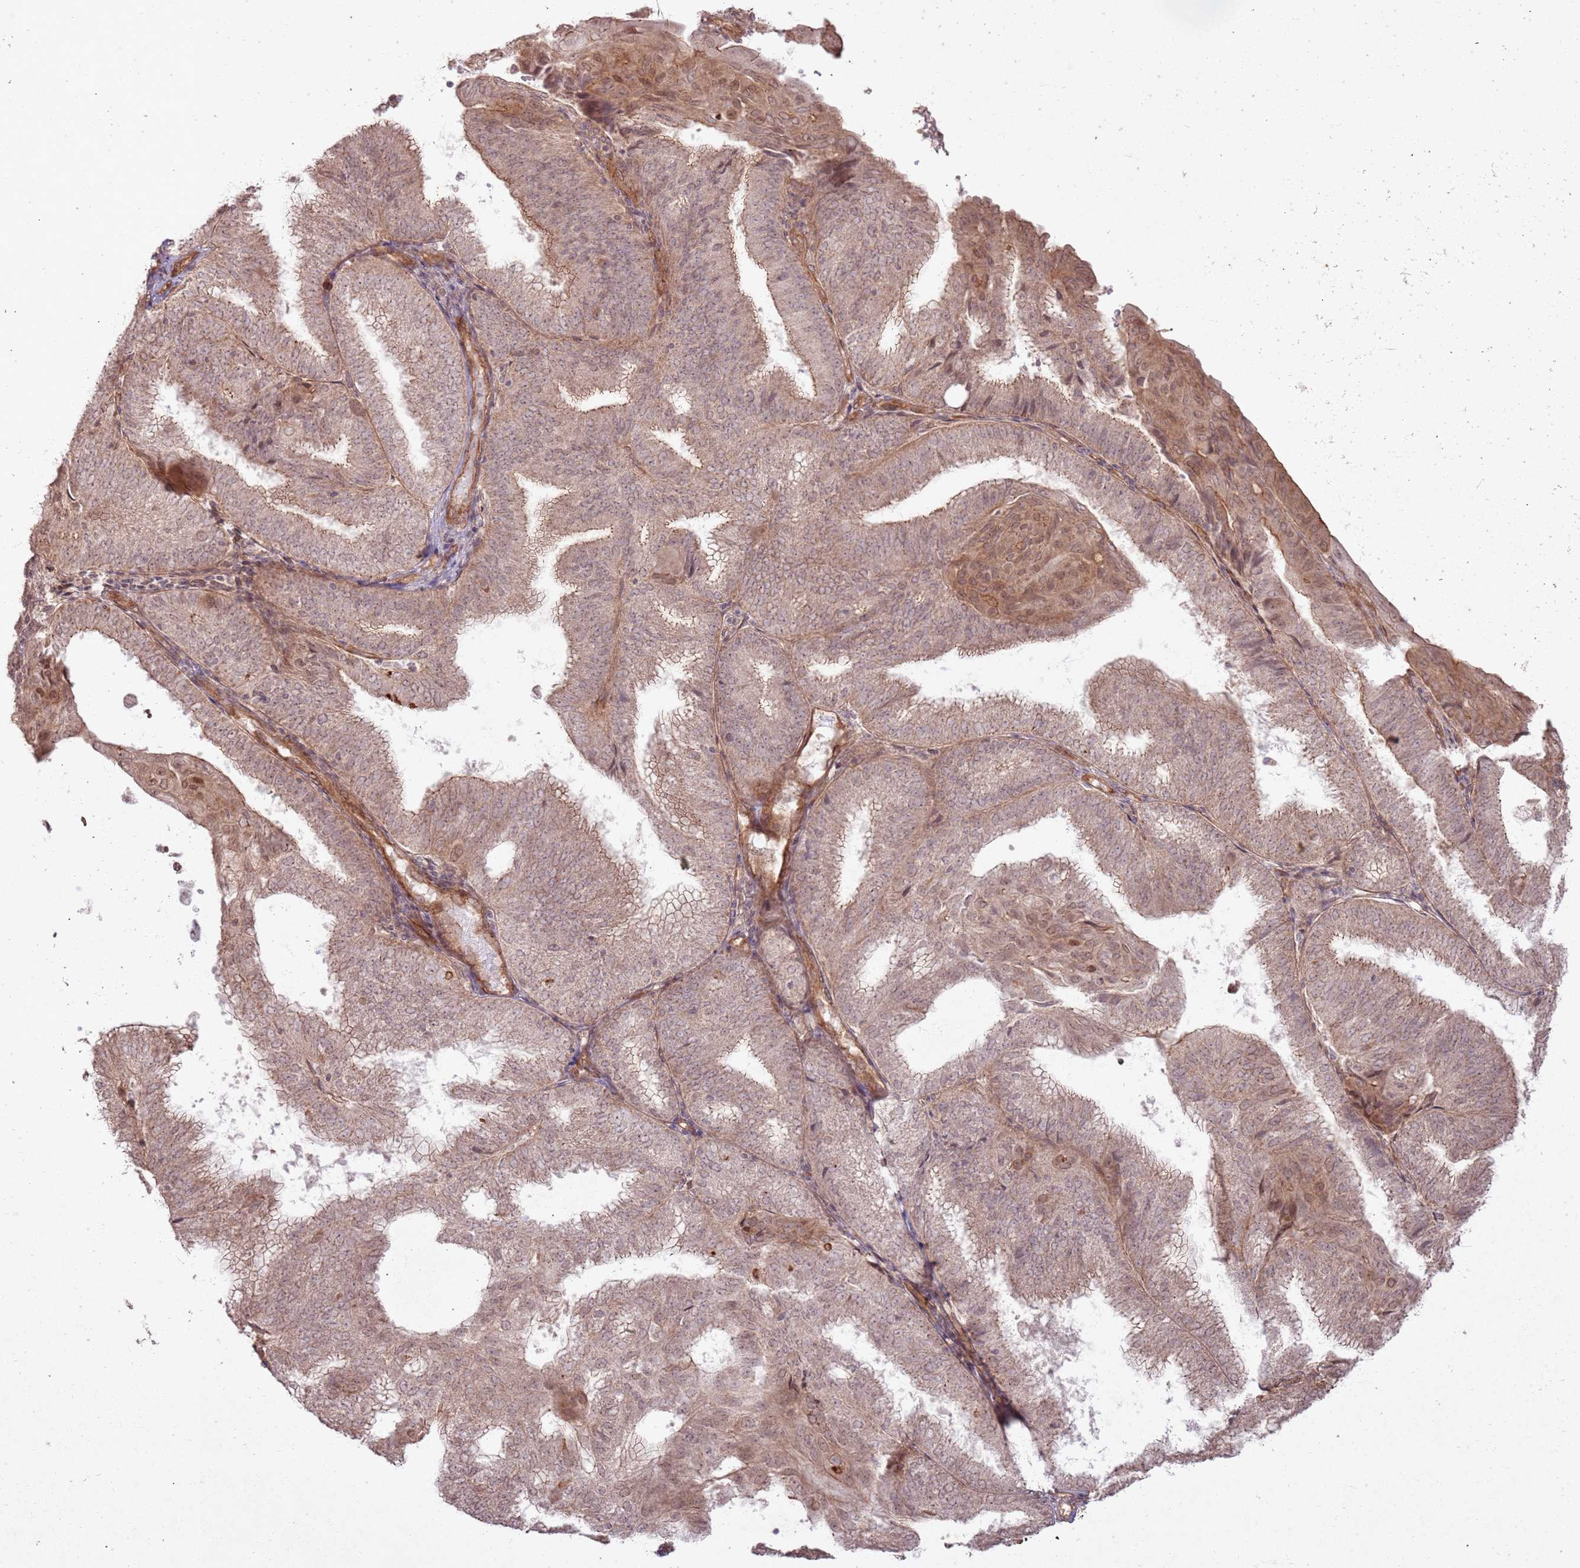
{"staining": {"intensity": "moderate", "quantity": ">75%", "location": "cytoplasmic/membranous,nuclear"}, "tissue": "endometrial cancer", "cell_type": "Tumor cells", "image_type": "cancer", "snomed": [{"axis": "morphology", "description": "Adenocarcinoma, NOS"}, {"axis": "topography", "description": "Endometrium"}], "caption": "Endometrial adenocarcinoma was stained to show a protein in brown. There is medium levels of moderate cytoplasmic/membranous and nuclear staining in approximately >75% of tumor cells. (DAB (3,3'-diaminobenzidine) IHC with brightfield microscopy, high magnification).", "gene": "ZNF623", "patient": {"sex": "female", "age": 49}}